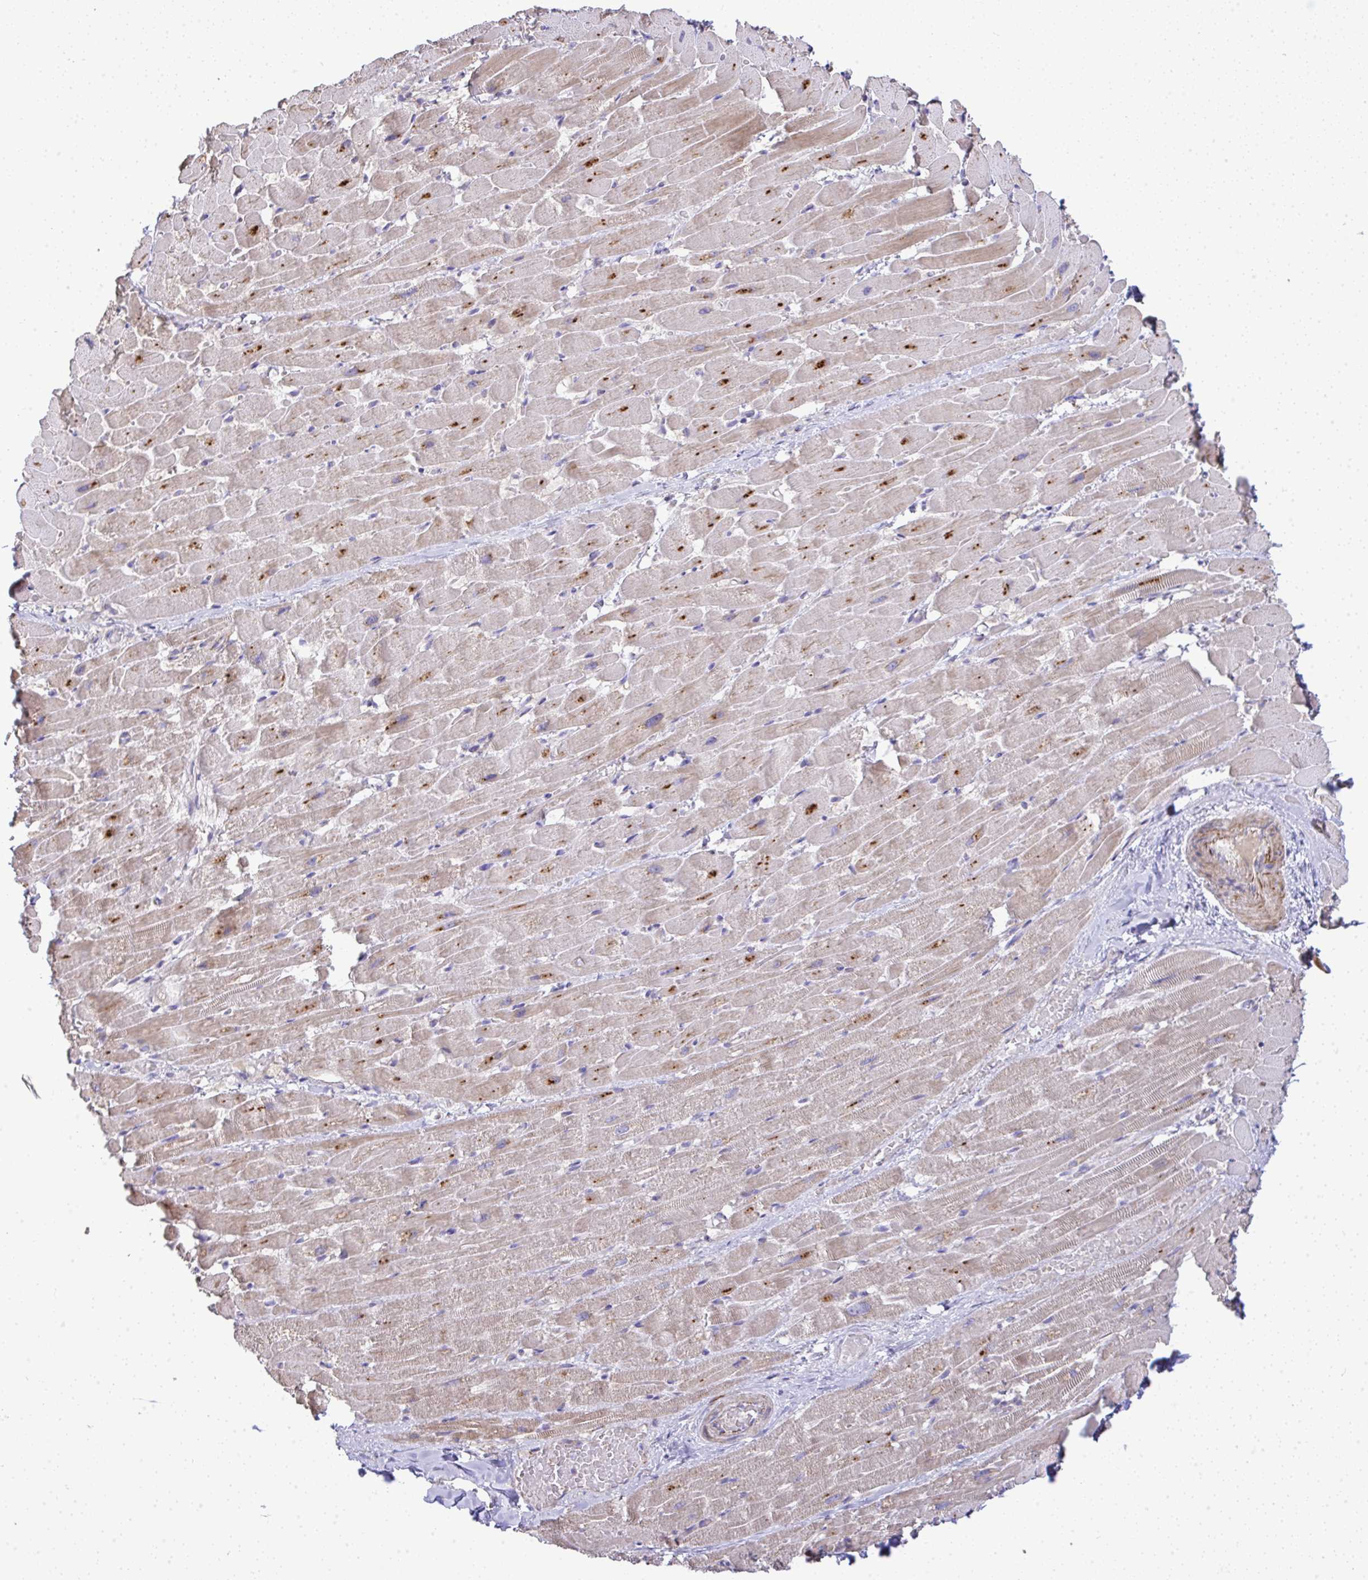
{"staining": {"intensity": "weak", "quantity": ">75%", "location": "cytoplasmic/membranous"}, "tissue": "heart muscle", "cell_type": "Cardiomyocytes", "image_type": "normal", "snomed": [{"axis": "morphology", "description": "Normal tissue, NOS"}, {"axis": "topography", "description": "Heart"}], "caption": "High-power microscopy captured an immunohistochemistry photomicrograph of unremarkable heart muscle, revealing weak cytoplasmic/membranous expression in approximately >75% of cardiomyocytes. Nuclei are stained in blue.", "gene": "GRID2", "patient": {"sex": "male", "age": 37}}